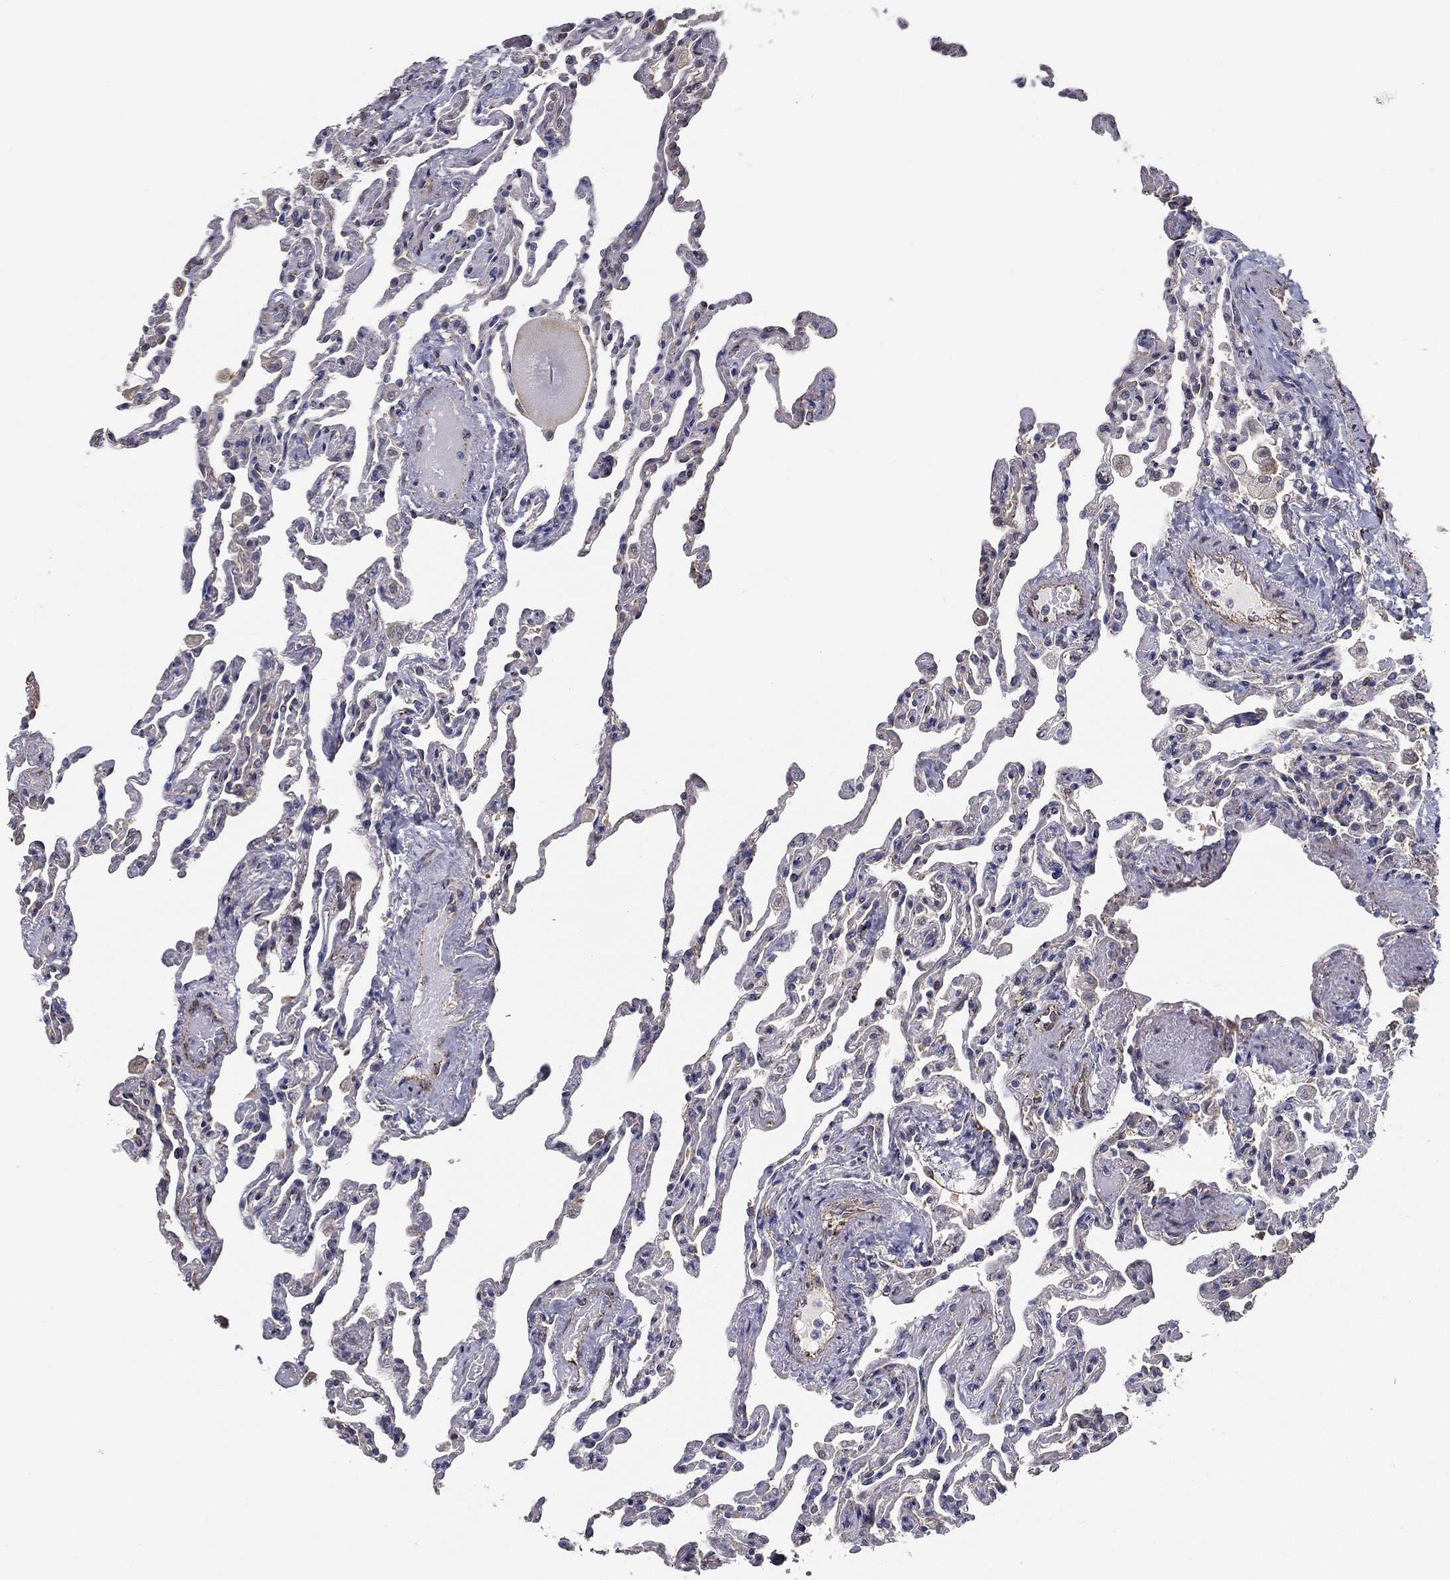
{"staining": {"intensity": "negative", "quantity": "none", "location": "none"}, "tissue": "lung", "cell_type": "Alveolar cells", "image_type": "normal", "snomed": [{"axis": "morphology", "description": "Normal tissue, NOS"}, {"axis": "topography", "description": "Lung"}], "caption": "Lung stained for a protein using immunohistochemistry shows no positivity alveolar cells.", "gene": "LRRC56", "patient": {"sex": "female", "age": 43}}